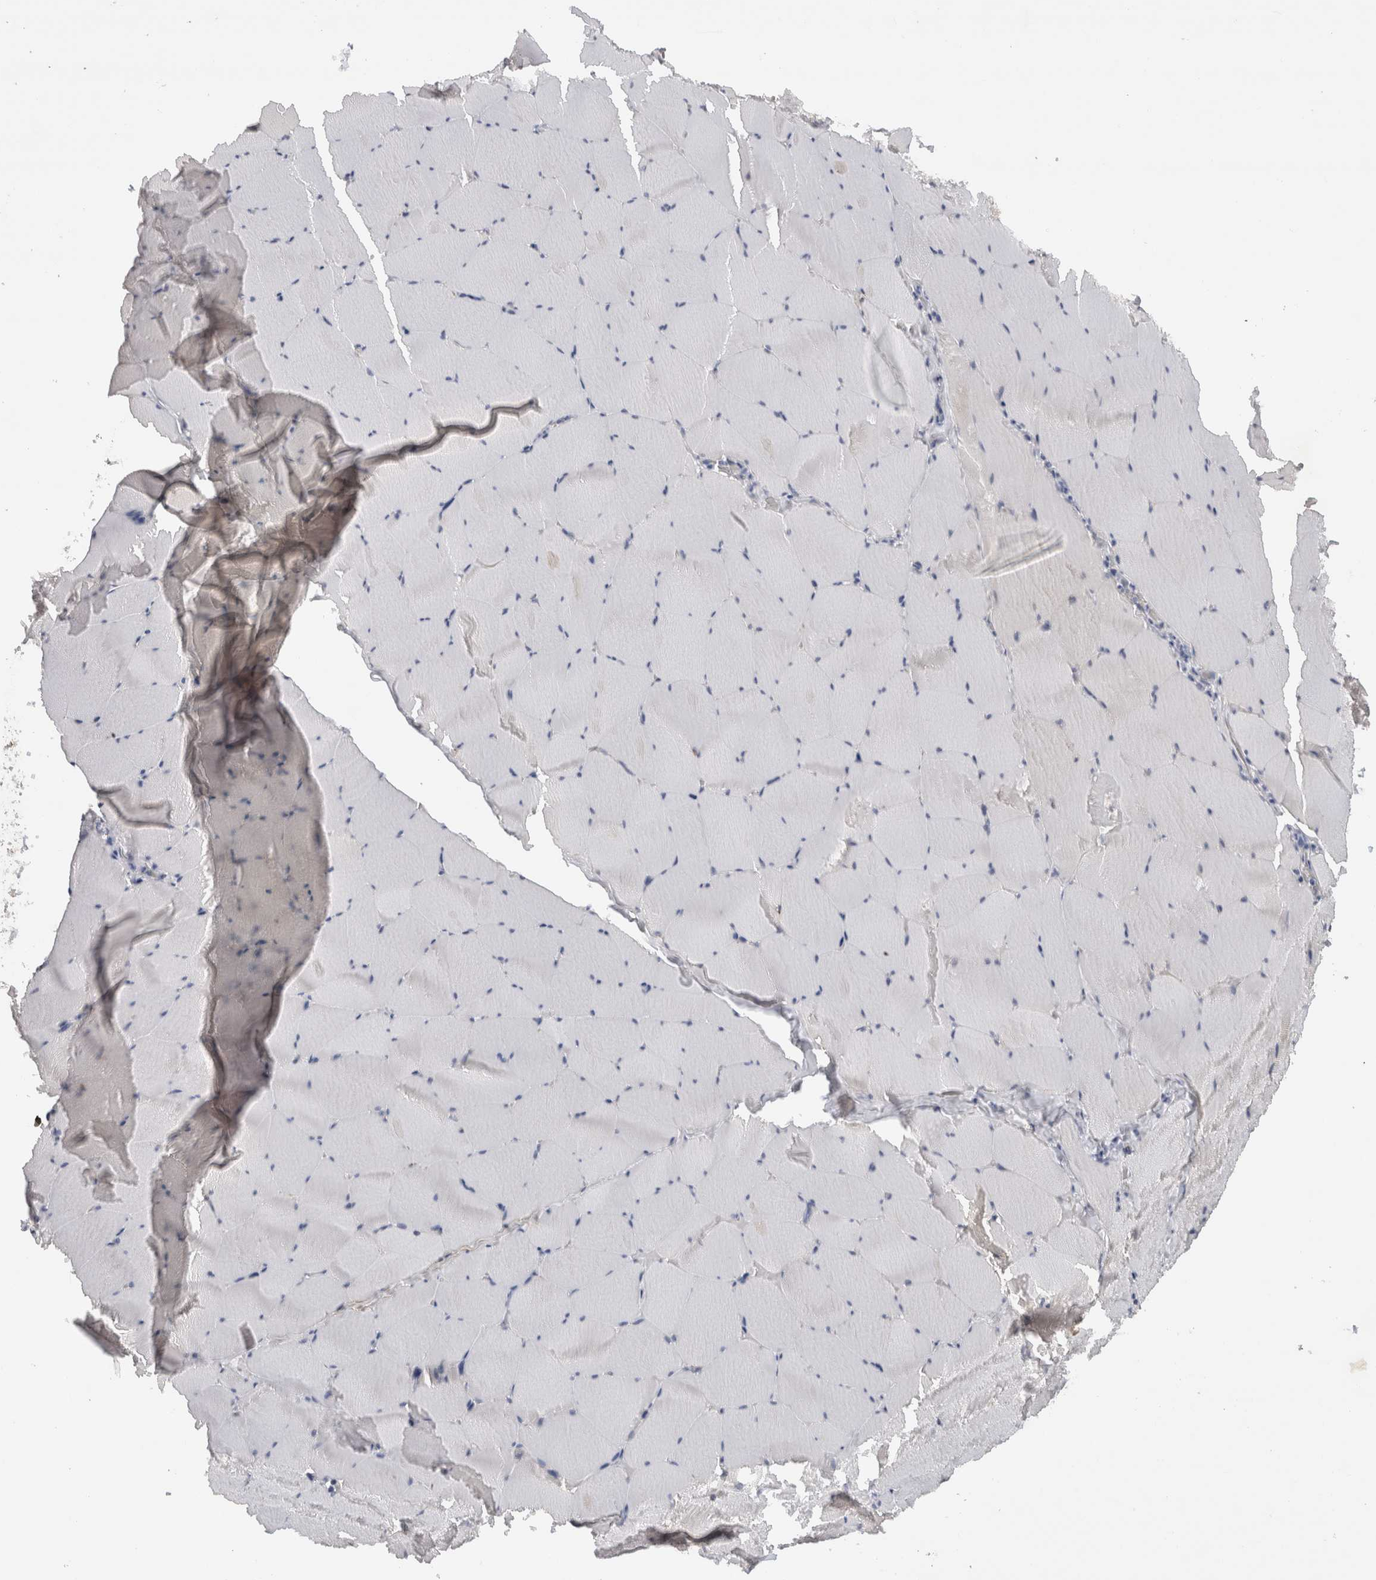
{"staining": {"intensity": "negative", "quantity": "none", "location": "none"}, "tissue": "skeletal muscle", "cell_type": "Myocytes", "image_type": "normal", "snomed": [{"axis": "morphology", "description": "Normal tissue, NOS"}, {"axis": "topography", "description": "Skeletal muscle"}], "caption": "Image shows no protein staining in myocytes of benign skeletal muscle.", "gene": "DYRK2", "patient": {"sex": "male", "age": 62}}